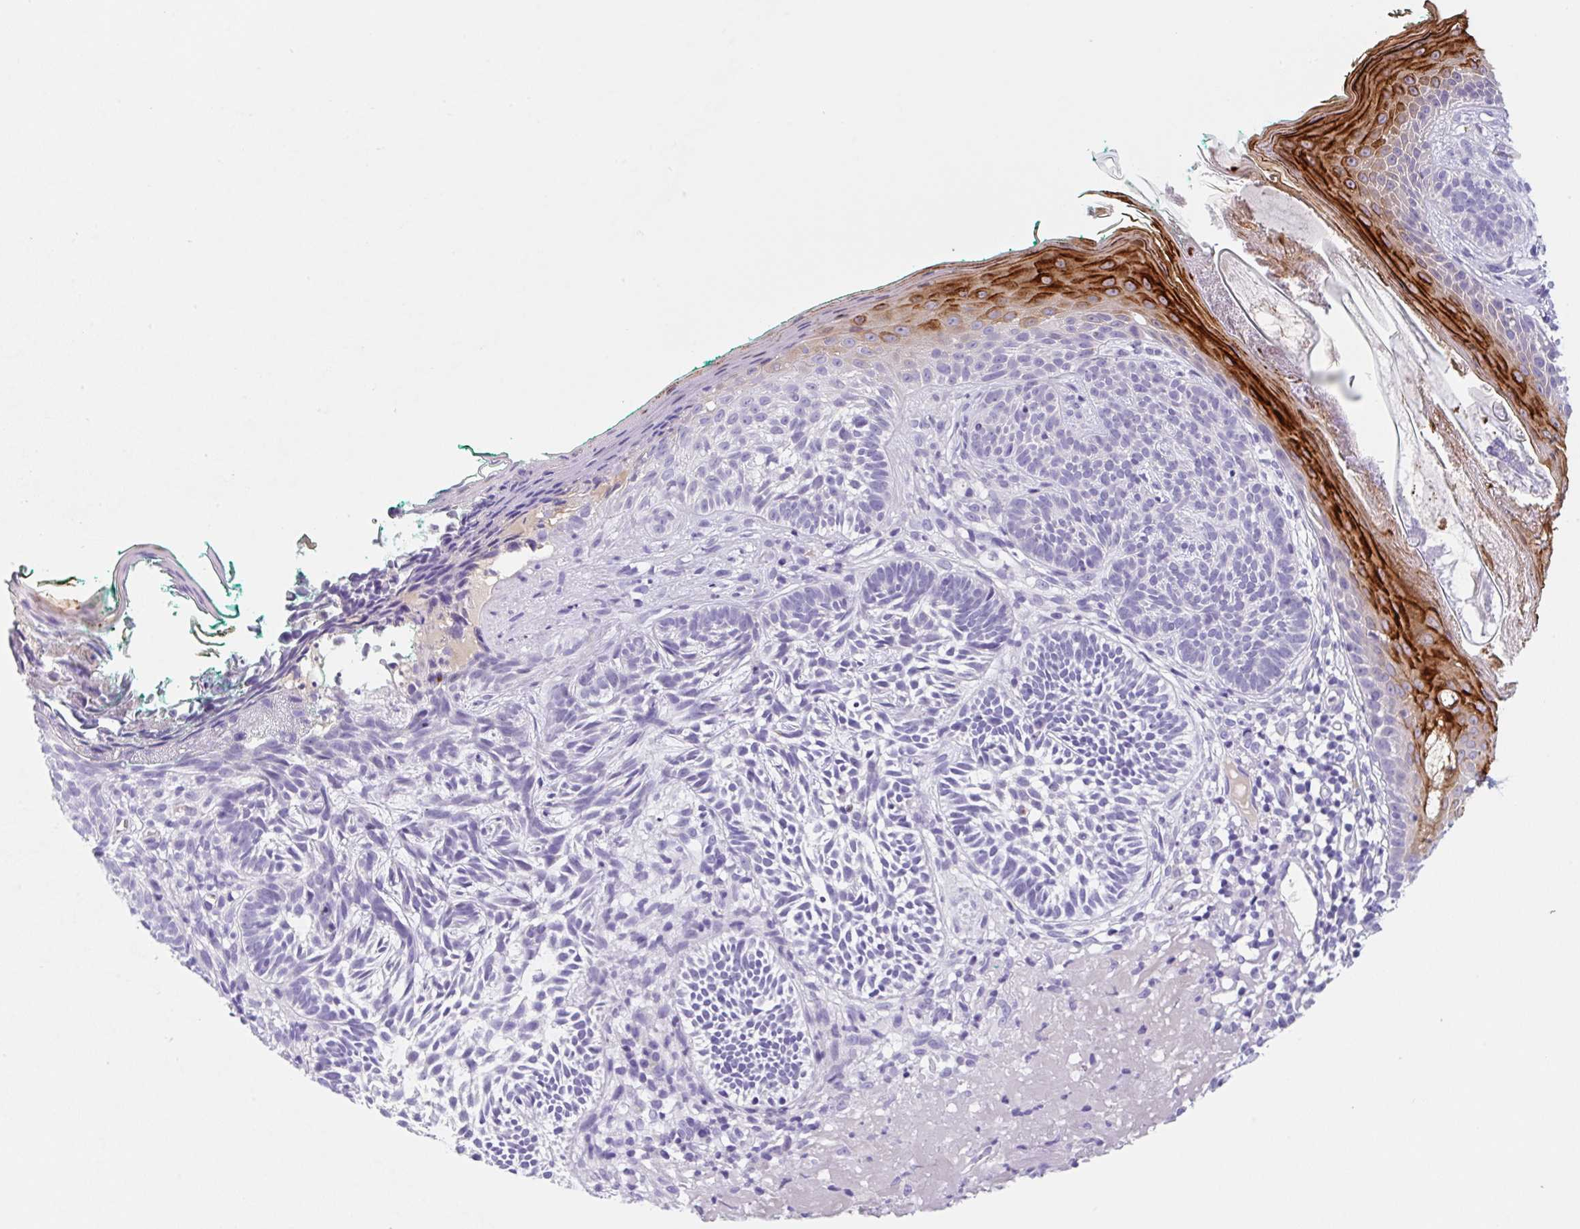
{"staining": {"intensity": "negative", "quantity": "none", "location": "none"}, "tissue": "skin cancer", "cell_type": "Tumor cells", "image_type": "cancer", "snomed": [{"axis": "morphology", "description": "Basal cell carcinoma"}, {"axis": "topography", "description": "Skin"}], "caption": "Tumor cells show no significant protein staining in skin cancer. (DAB (3,3'-diaminobenzidine) immunohistochemistry (IHC), high magnification).", "gene": "KLK8", "patient": {"sex": "male", "age": 68}}